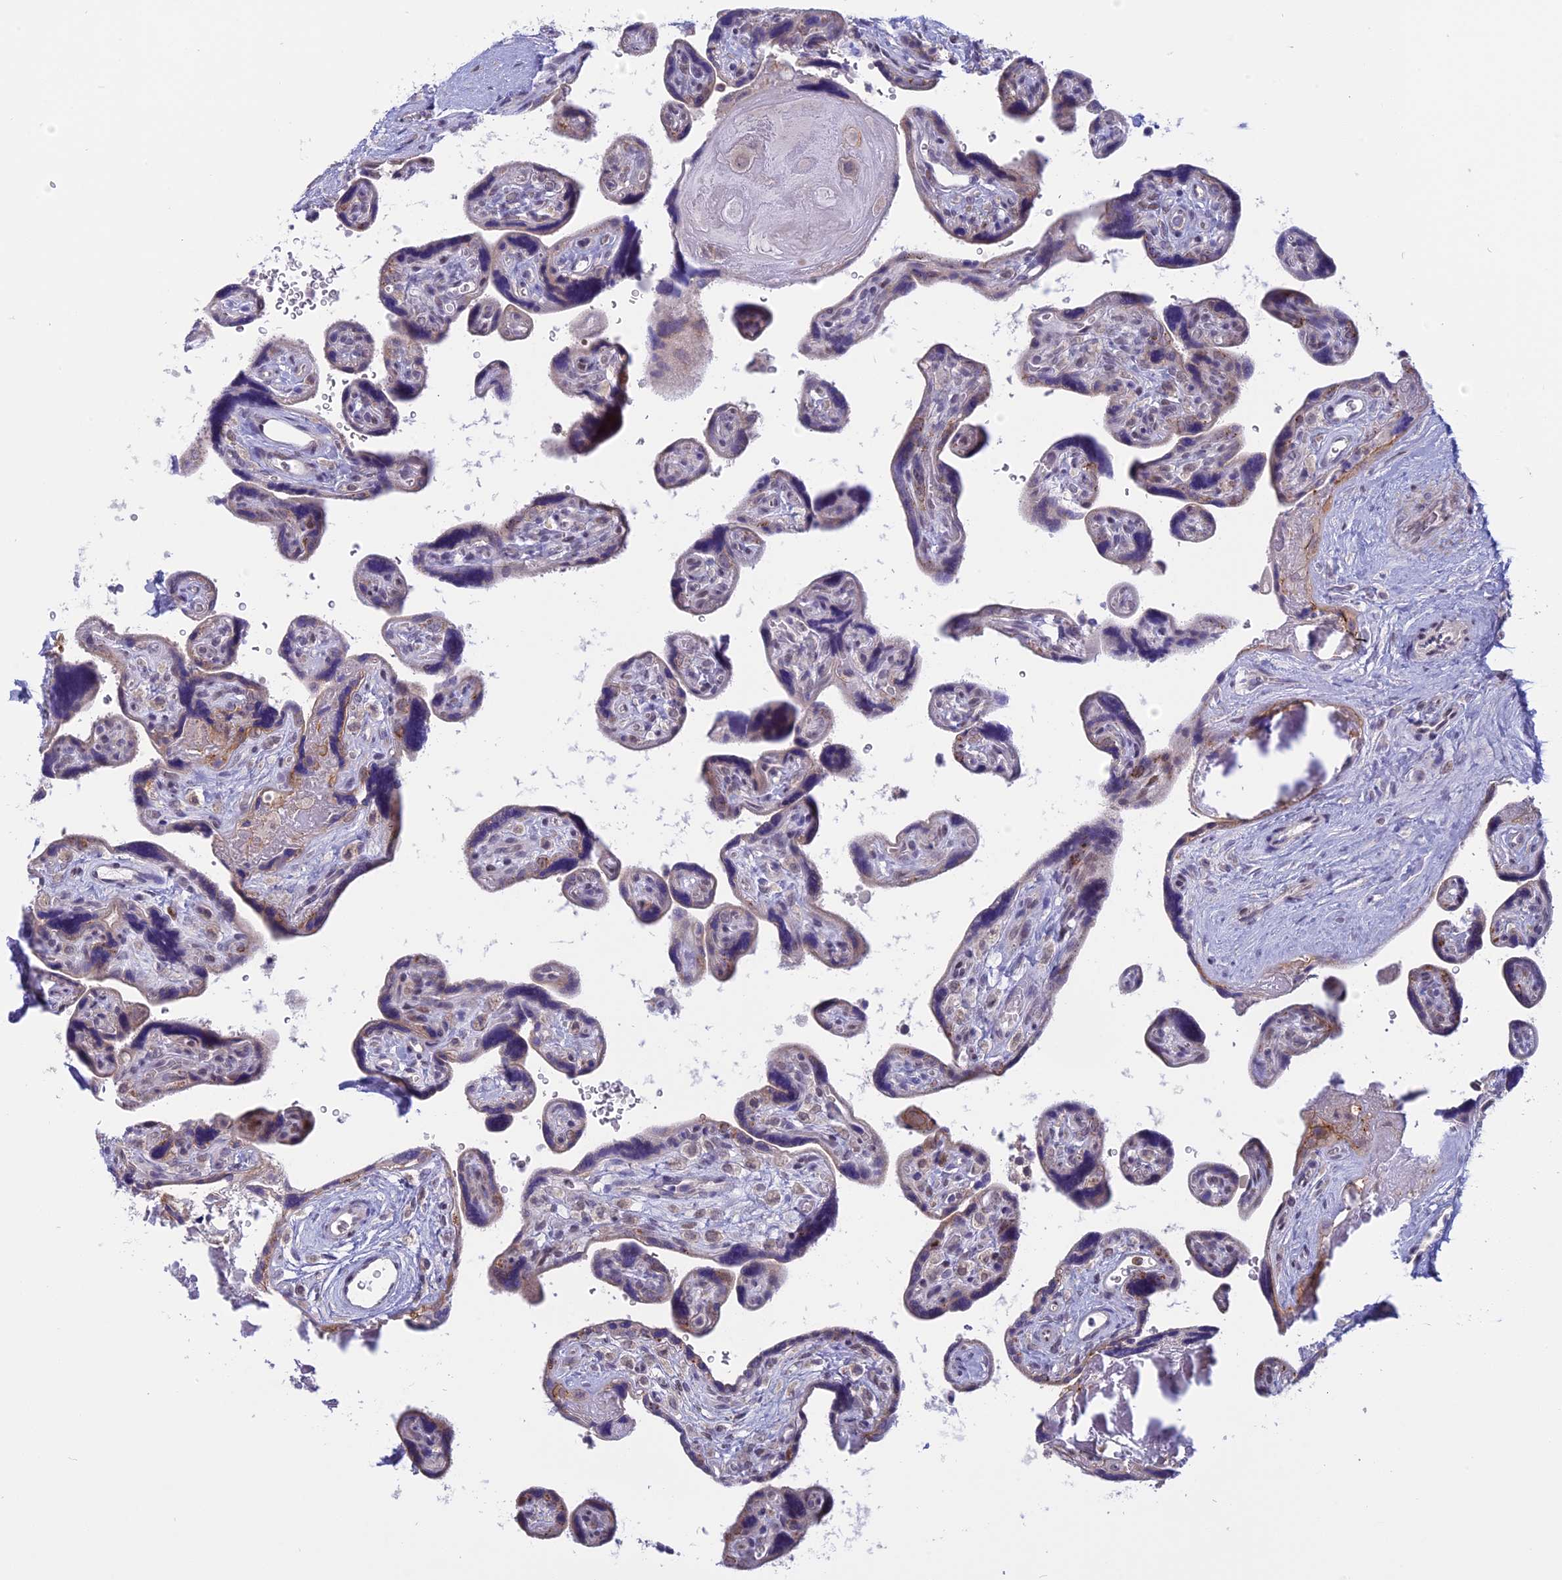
{"staining": {"intensity": "weak", "quantity": "<25%", "location": "nuclear"}, "tissue": "placenta", "cell_type": "Trophoblastic cells", "image_type": "normal", "snomed": [{"axis": "morphology", "description": "Normal tissue, NOS"}, {"axis": "topography", "description": "Placenta"}], "caption": "This is an immunohistochemistry image of normal placenta. There is no expression in trophoblastic cells.", "gene": "CORO2A", "patient": {"sex": "female", "age": 39}}